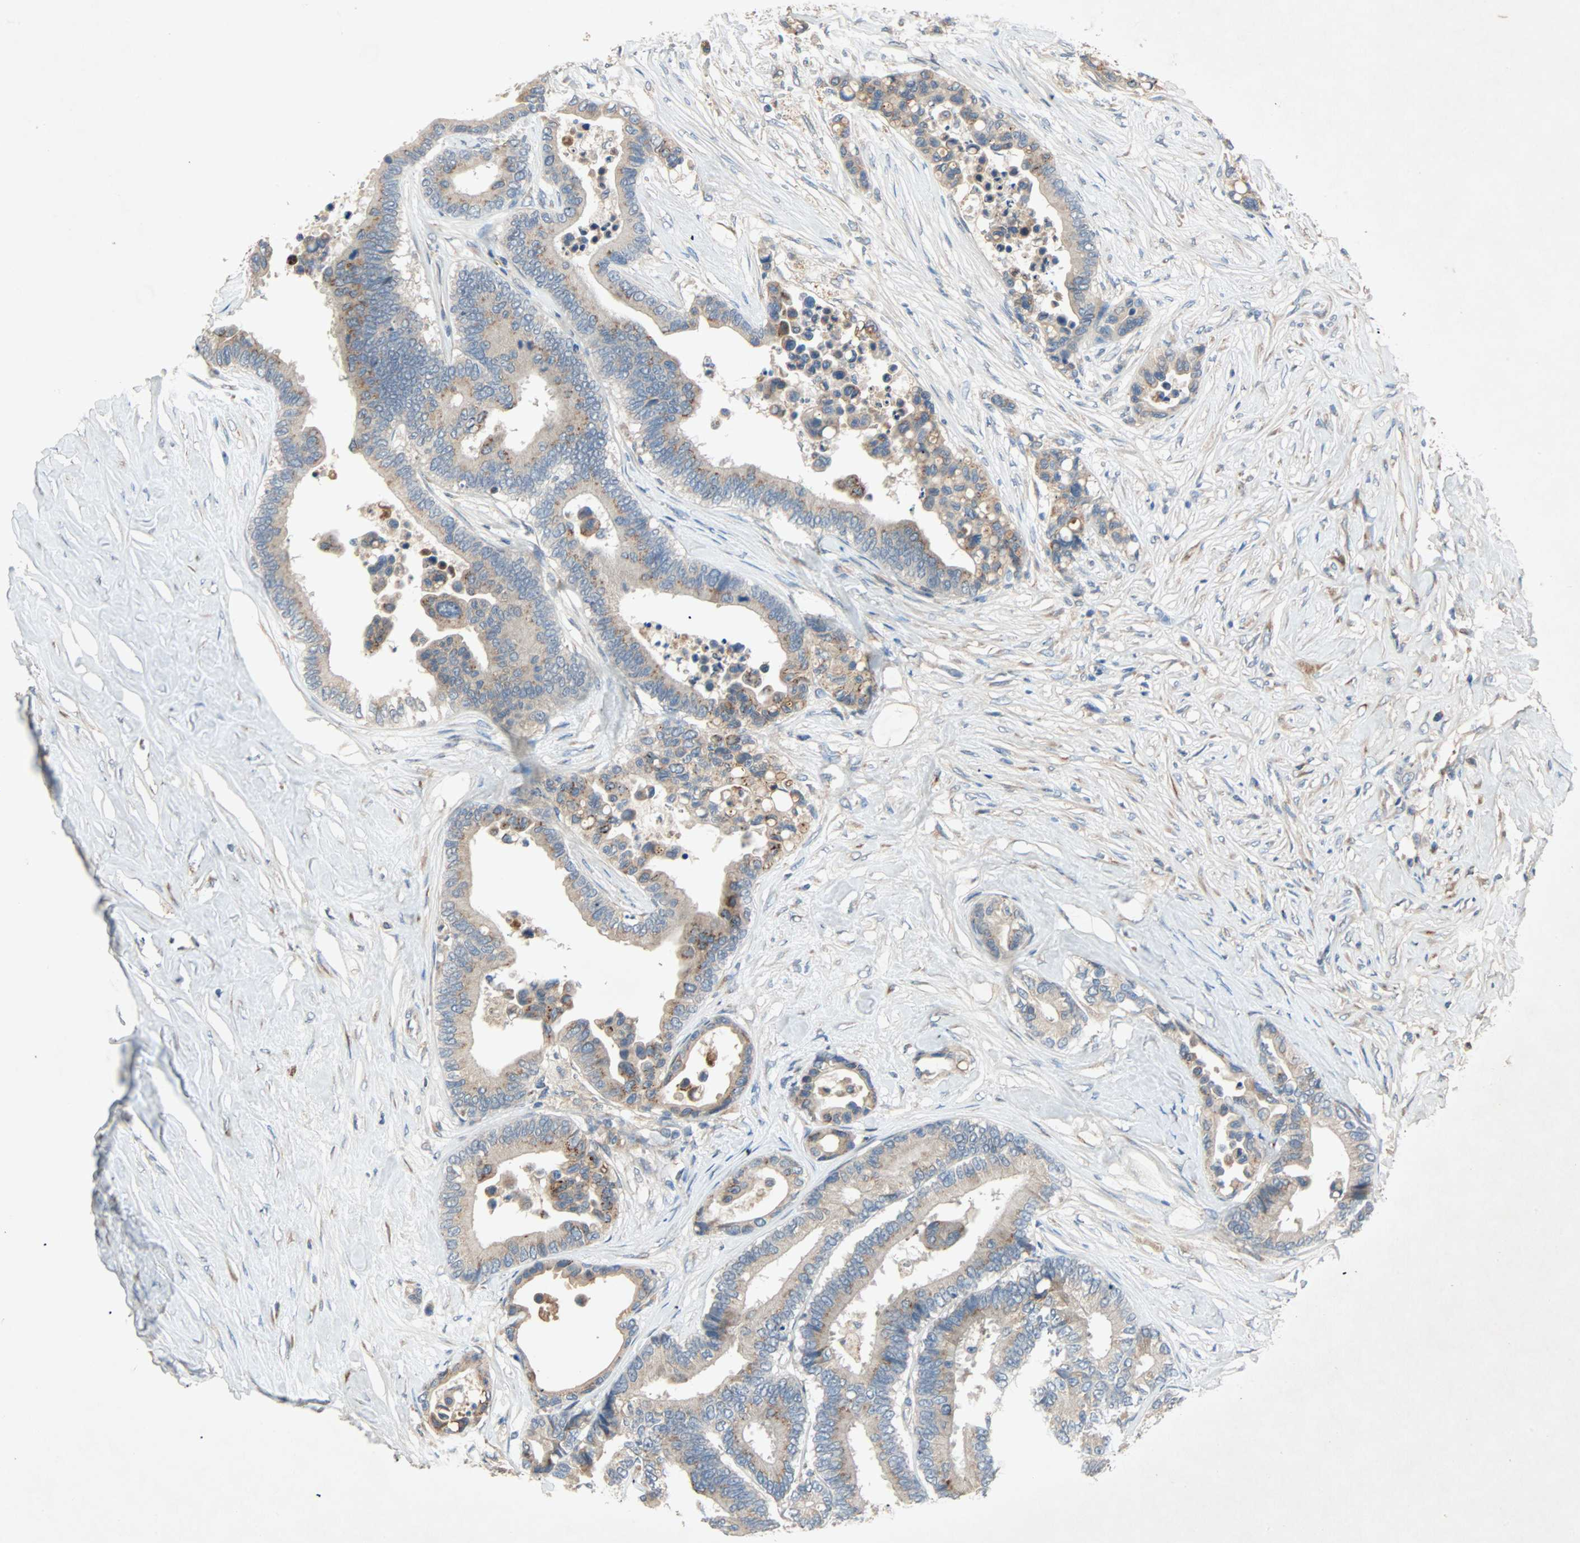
{"staining": {"intensity": "weak", "quantity": ">75%", "location": "cytoplasmic/membranous"}, "tissue": "colorectal cancer", "cell_type": "Tumor cells", "image_type": "cancer", "snomed": [{"axis": "morphology", "description": "Normal tissue, NOS"}, {"axis": "morphology", "description": "Adenocarcinoma, NOS"}, {"axis": "topography", "description": "Colon"}], "caption": "This is a photomicrograph of immunohistochemistry staining of adenocarcinoma (colorectal), which shows weak staining in the cytoplasmic/membranous of tumor cells.", "gene": "XYLT1", "patient": {"sex": "male", "age": 82}}